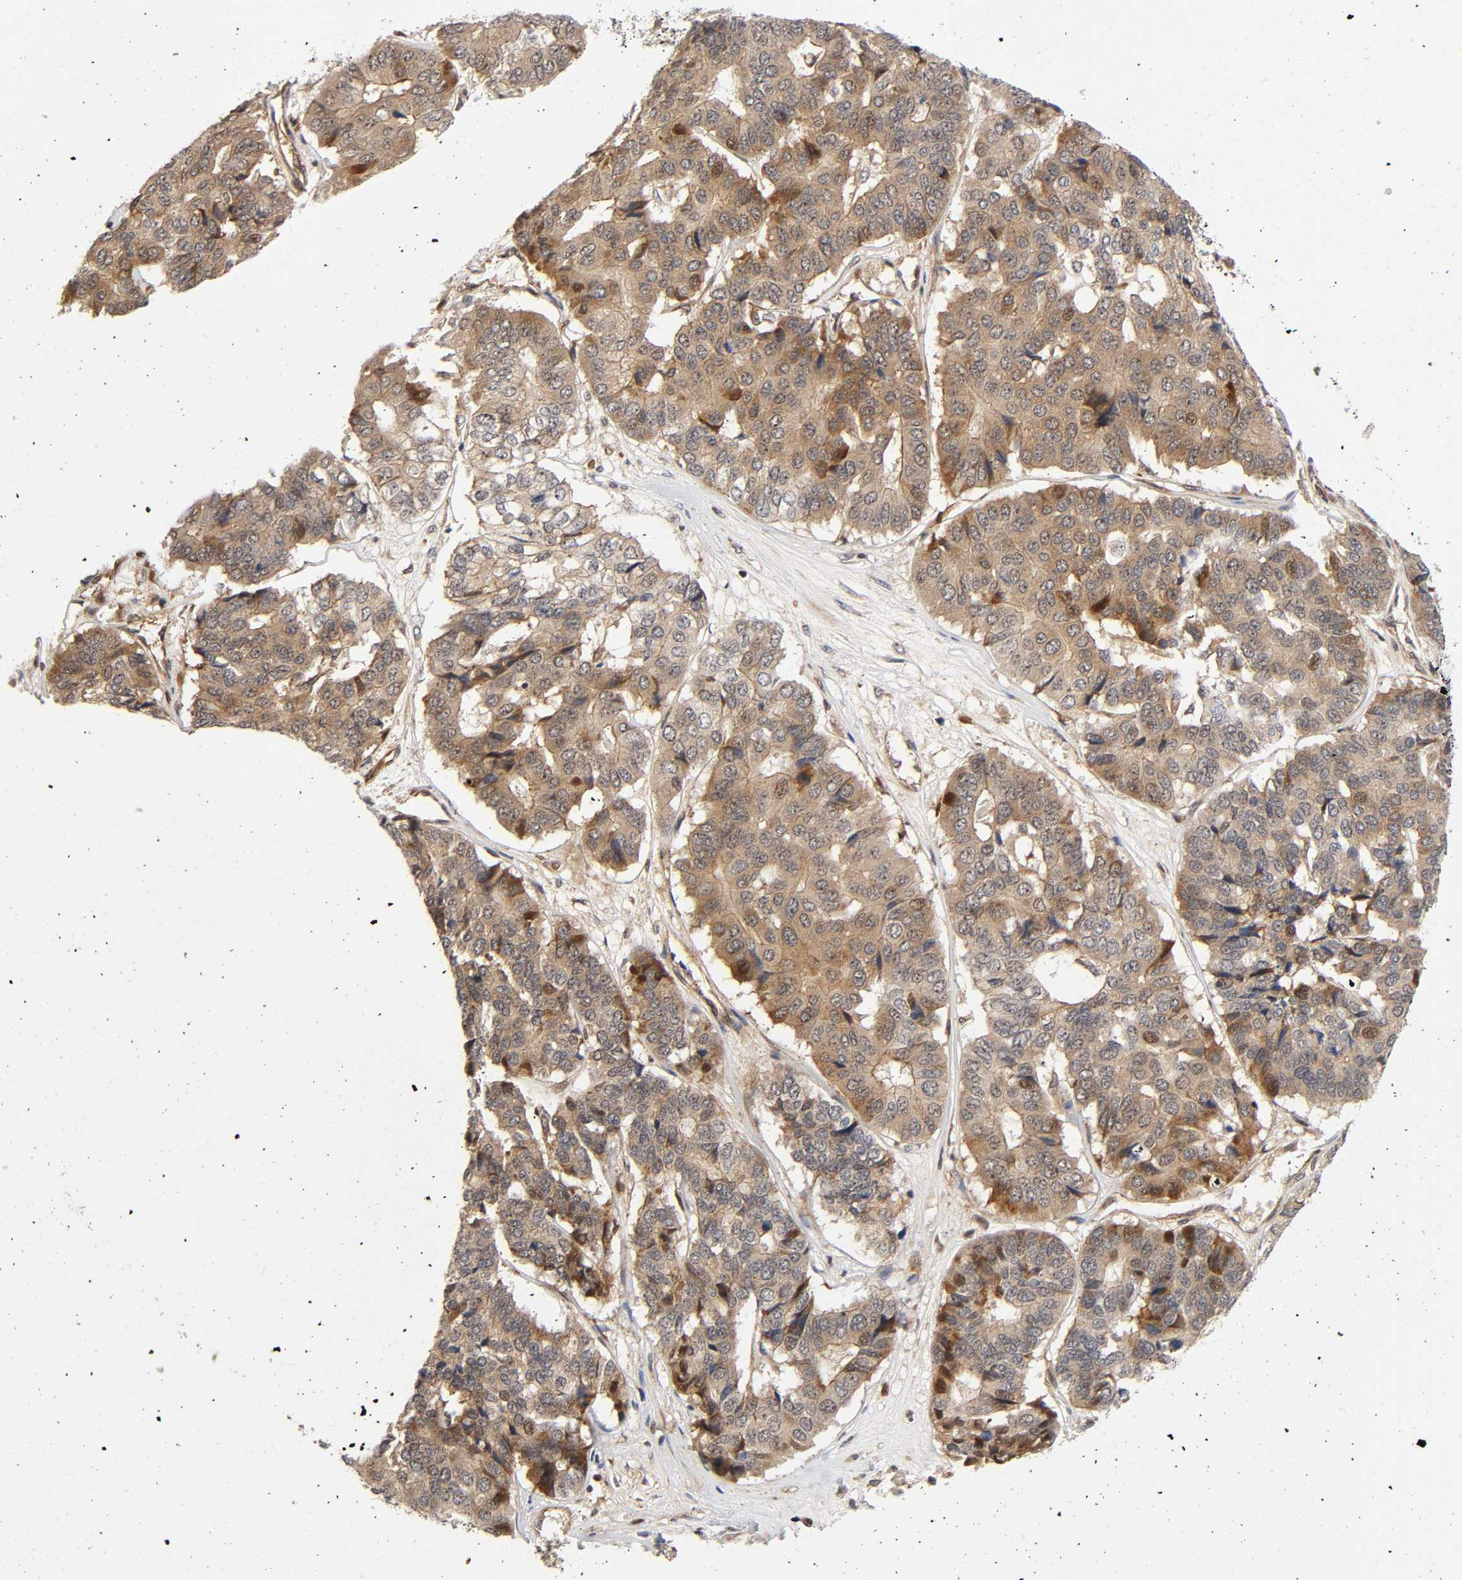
{"staining": {"intensity": "moderate", "quantity": ">75%", "location": "cytoplasmic/membranous,nuclear"}, "tissue": "pancreatic cancer", "cell_type": "Tumor cells", "image_type": "cancer", "snomed": [{"axis": "morphology", "description": "Adenocarcinoma, NOS"}, {"axis": "topography", "description": "Pancreas"}], "caption": "Adenocarcinoma (pancreatic) stained for a protein (brown) exhibits moderate cytoplasmic/membranous and nuclear positive staining in about >75% of tumor cells.", "gene": "IQCJ-SCHIP1", "patient": {"sex": "male", "age": 50}}